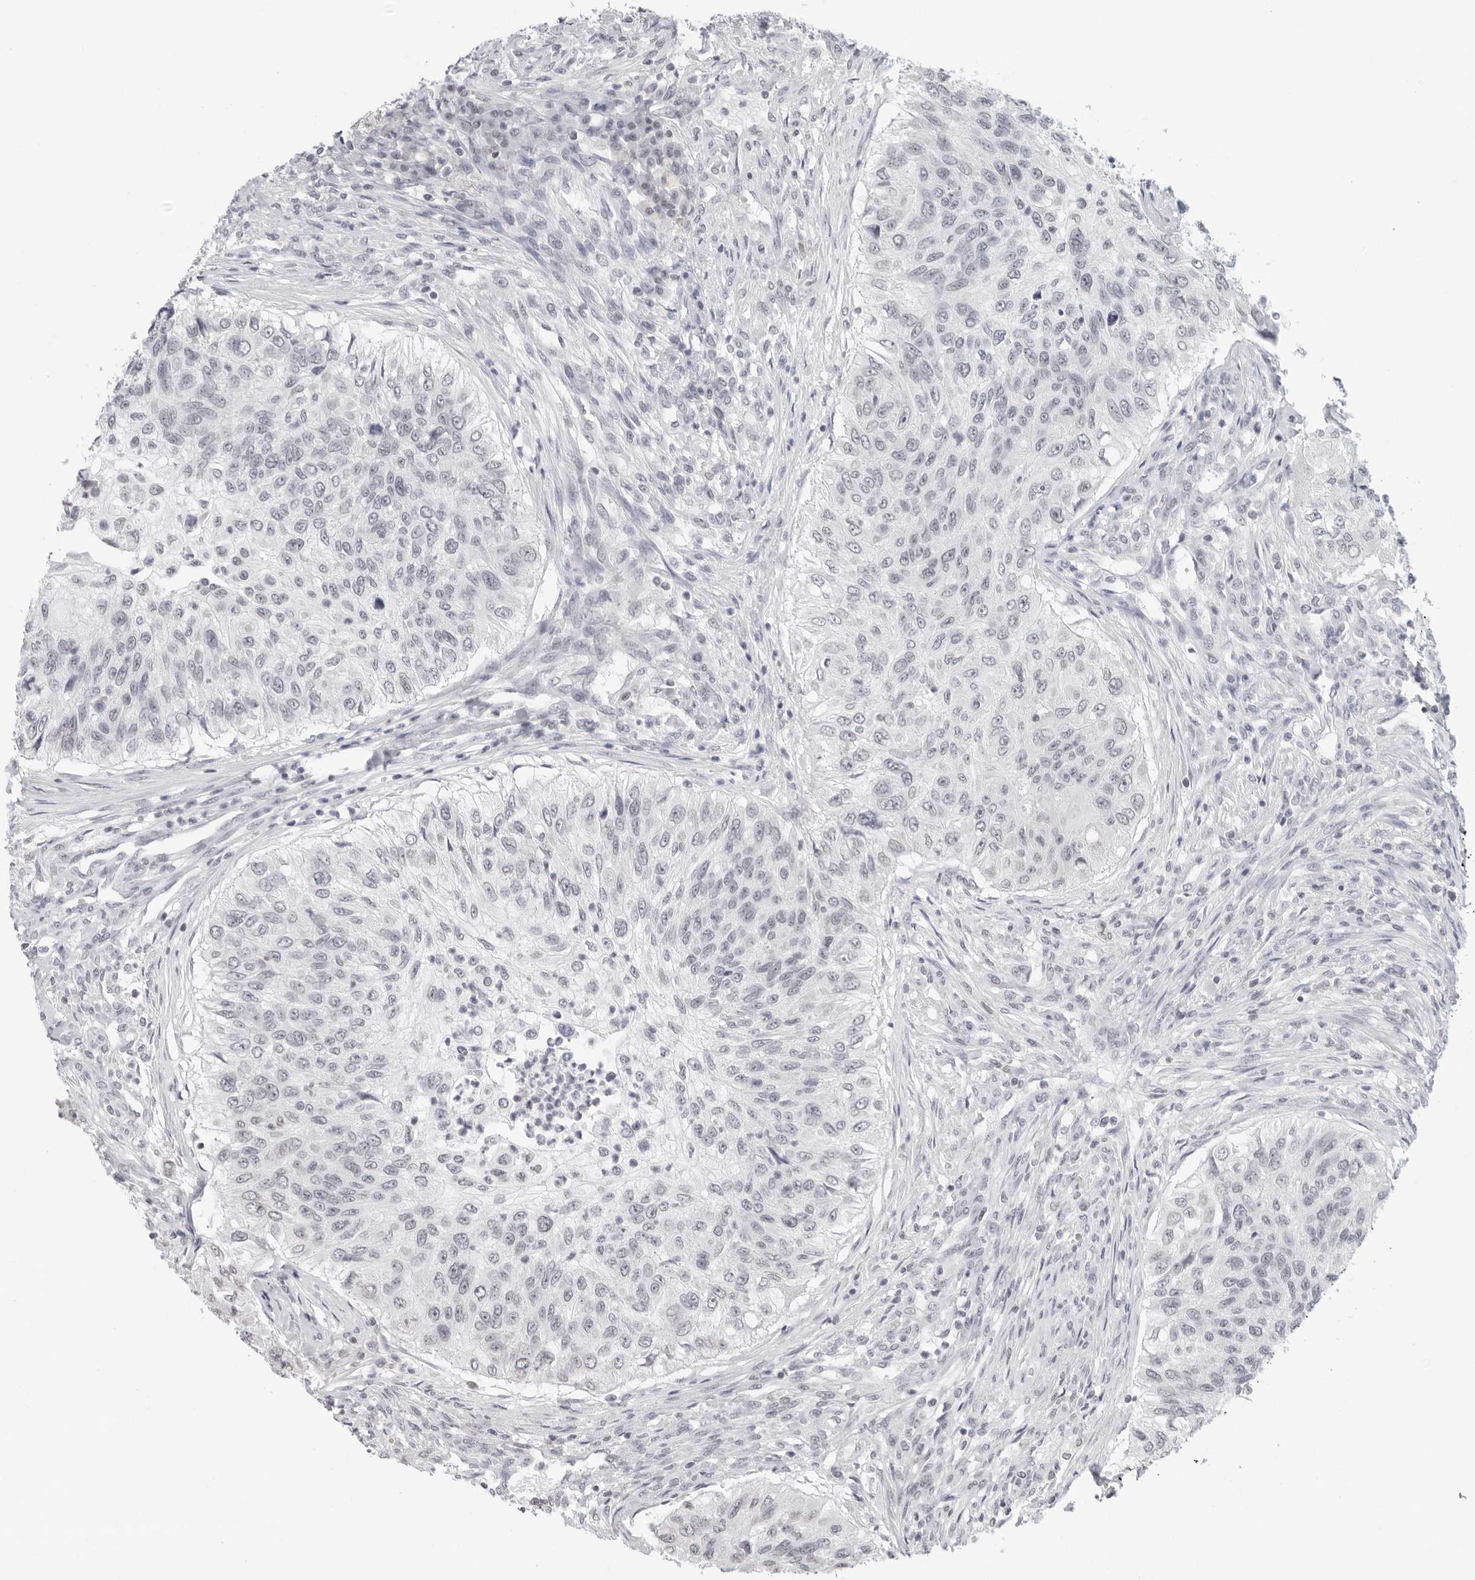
{"staining": {"intensity": "negative", "quantity": "none", "location": "none"}, "tissue": "urothelial cancer", "cell_type": "Tumor cells", "image_type": "cancer", "snomed": [{"axis": "morphology", "description": "Urothelial carcinoma, High grade"}, {"axis": "topography", "description": "Urinary bladder"}], "caption": "High-grade urothelial carcinoma was stained to show a protein in brown. There is no significant positivity in tumor cells.", "gene": "FLG2", "patient": {"sex": "female", "age": 60}}